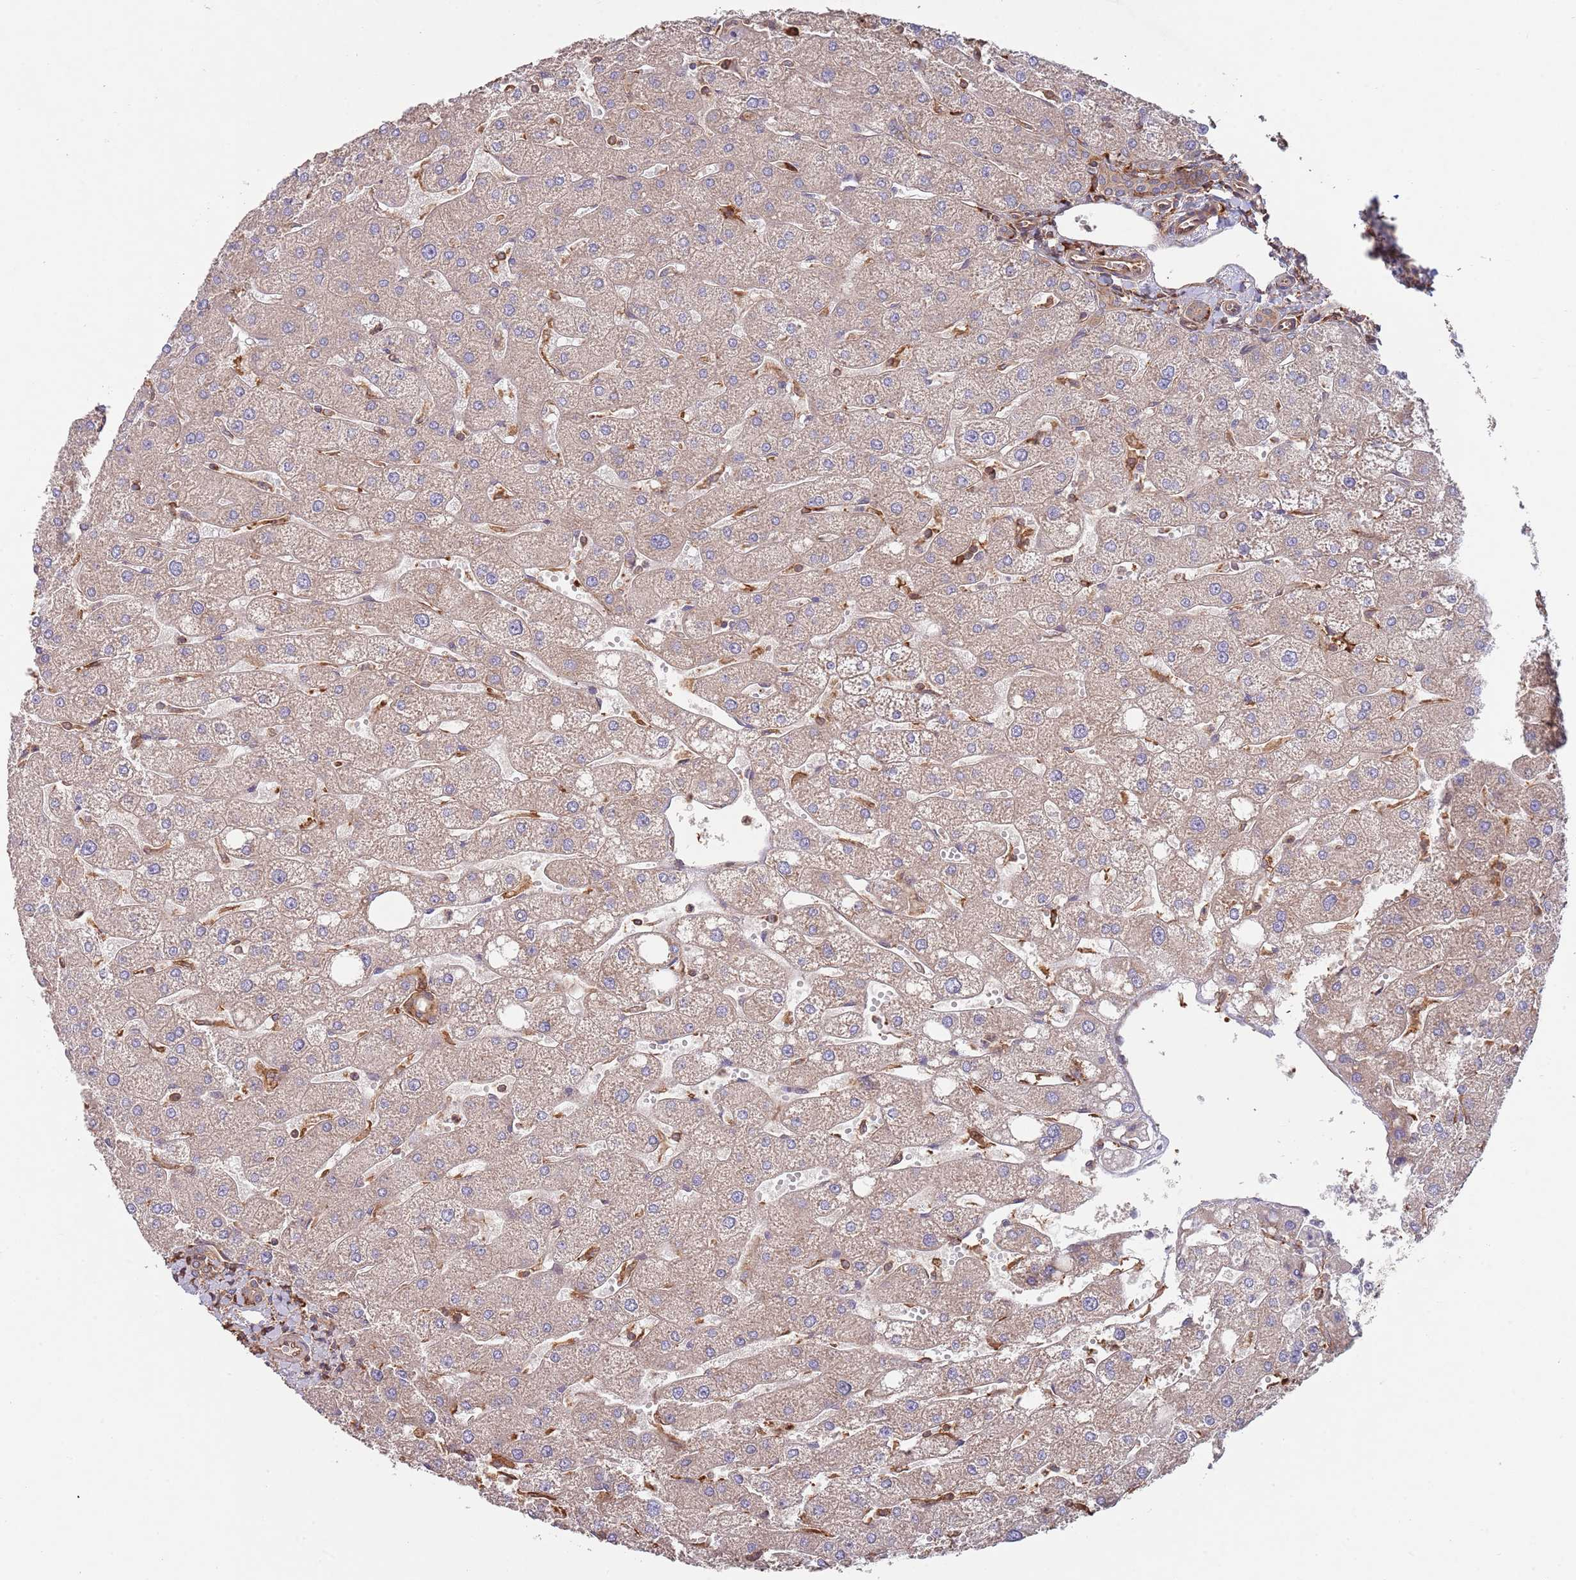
{"staining": {"intensity": "weak", "quantity": ">75%", "location": "cytoplasmic/membranous"}, "tissue": "liver", "cell_type": "Cholangiocytes", "image_type": "normal", "snomed": [{"axis": "morphology", "description": "Normal tissue, NOS"}, {"axis": "topography", "description": "Liver"}], "caption": "Cholangiocytes display low levels of weak cytoplasmic/membranous positivity in approximately >75% of cells in benign human liver.", "gene": "RNF19B", "patient": {"sex": "male", "age": 67}}